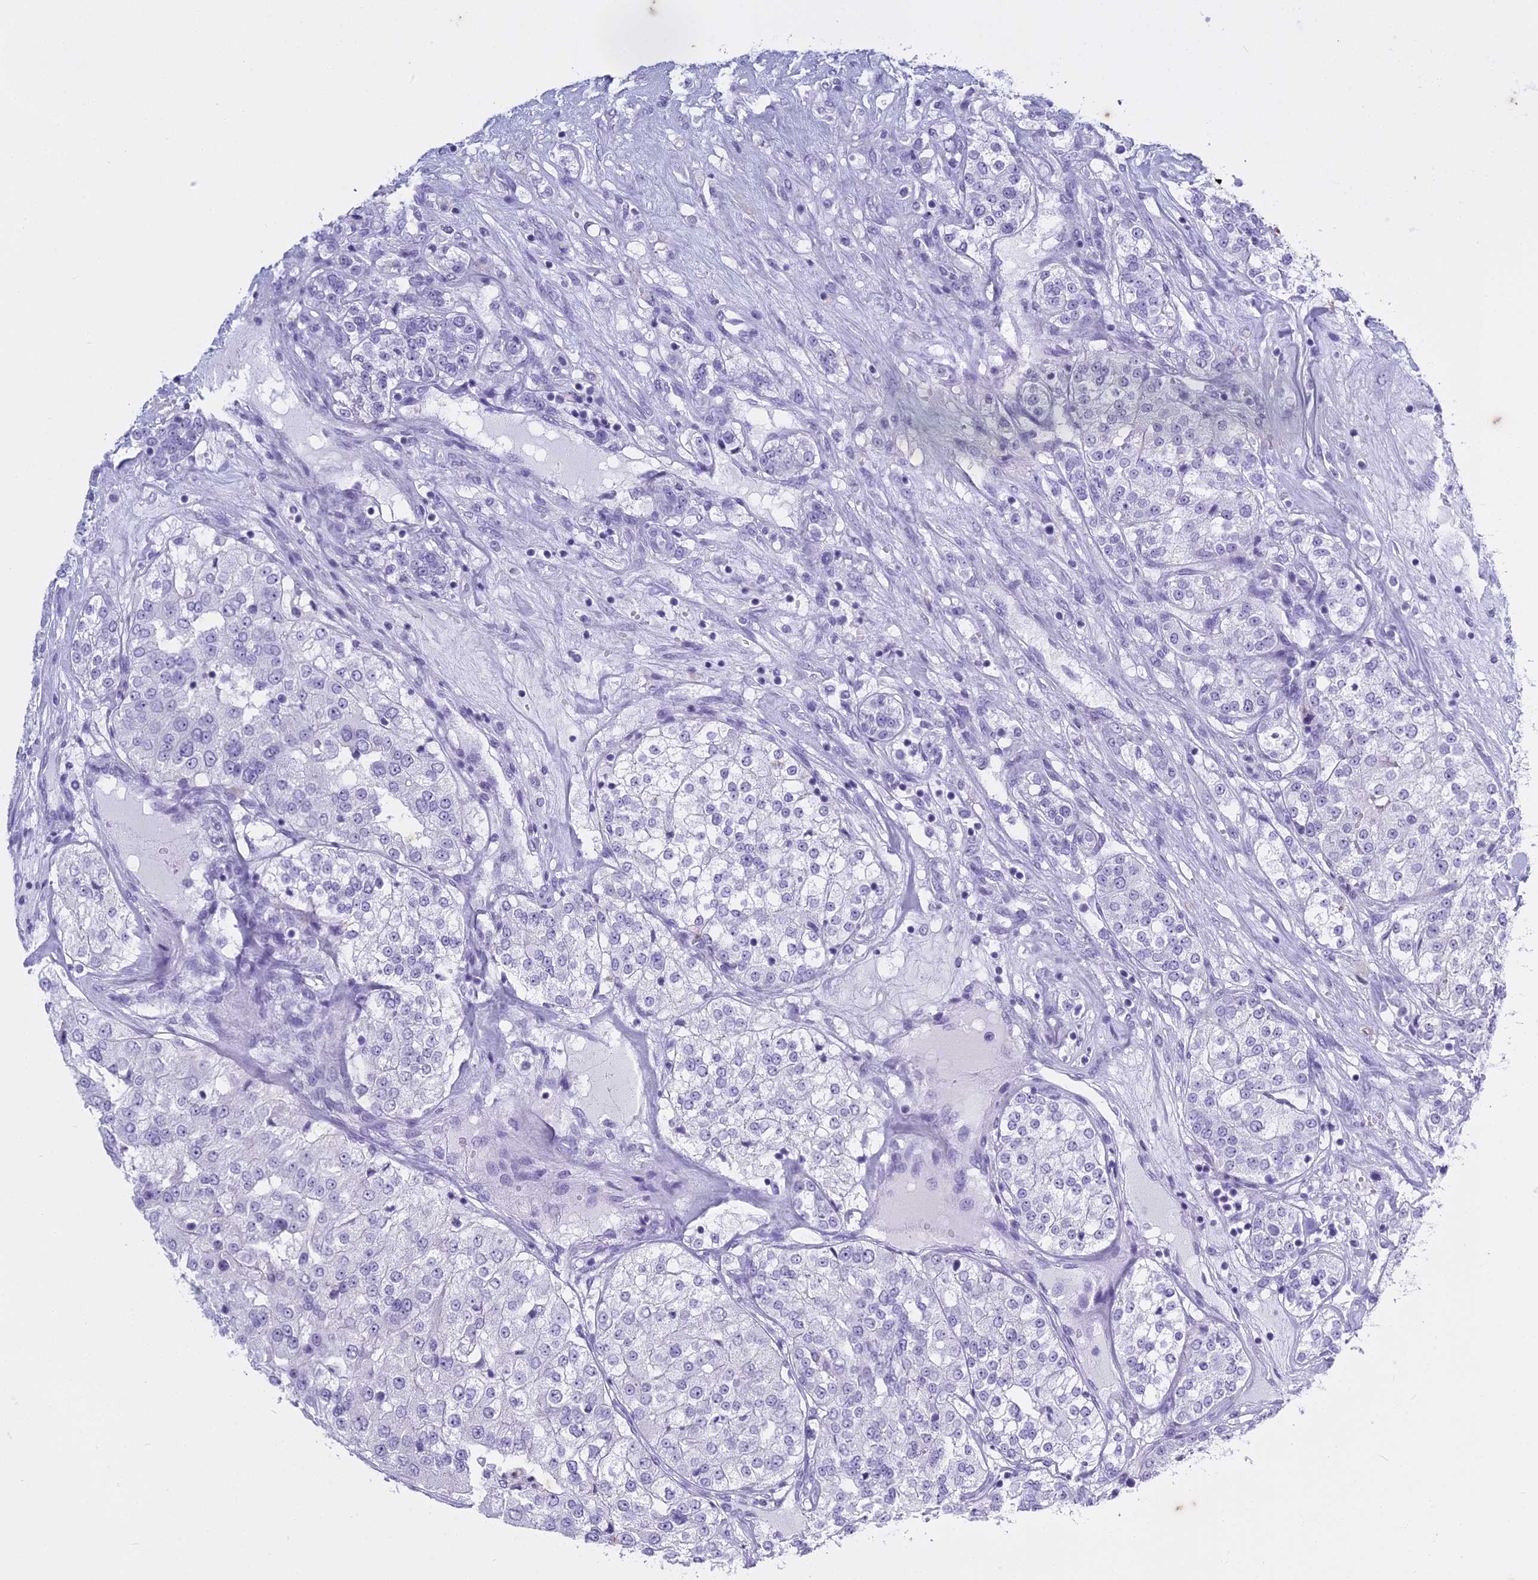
{"staining": {"intensity": "negative", "quantity": "none", "location": "none"}, "tissue": "renal cancer", "cell_type": "Tumor cells", "image_type": "cancer", "snomed": [{"axis": "morphology", "description": "Adenocarcinoma, NOS"}, {"axis": "topography", "description": "Kidney"}], "caption": "Immunohistochemistry of renal cancer exhibits no expression in tumor cells.", "gene": "HMGB4", "patient": {"sex": "female", "age": 63}}